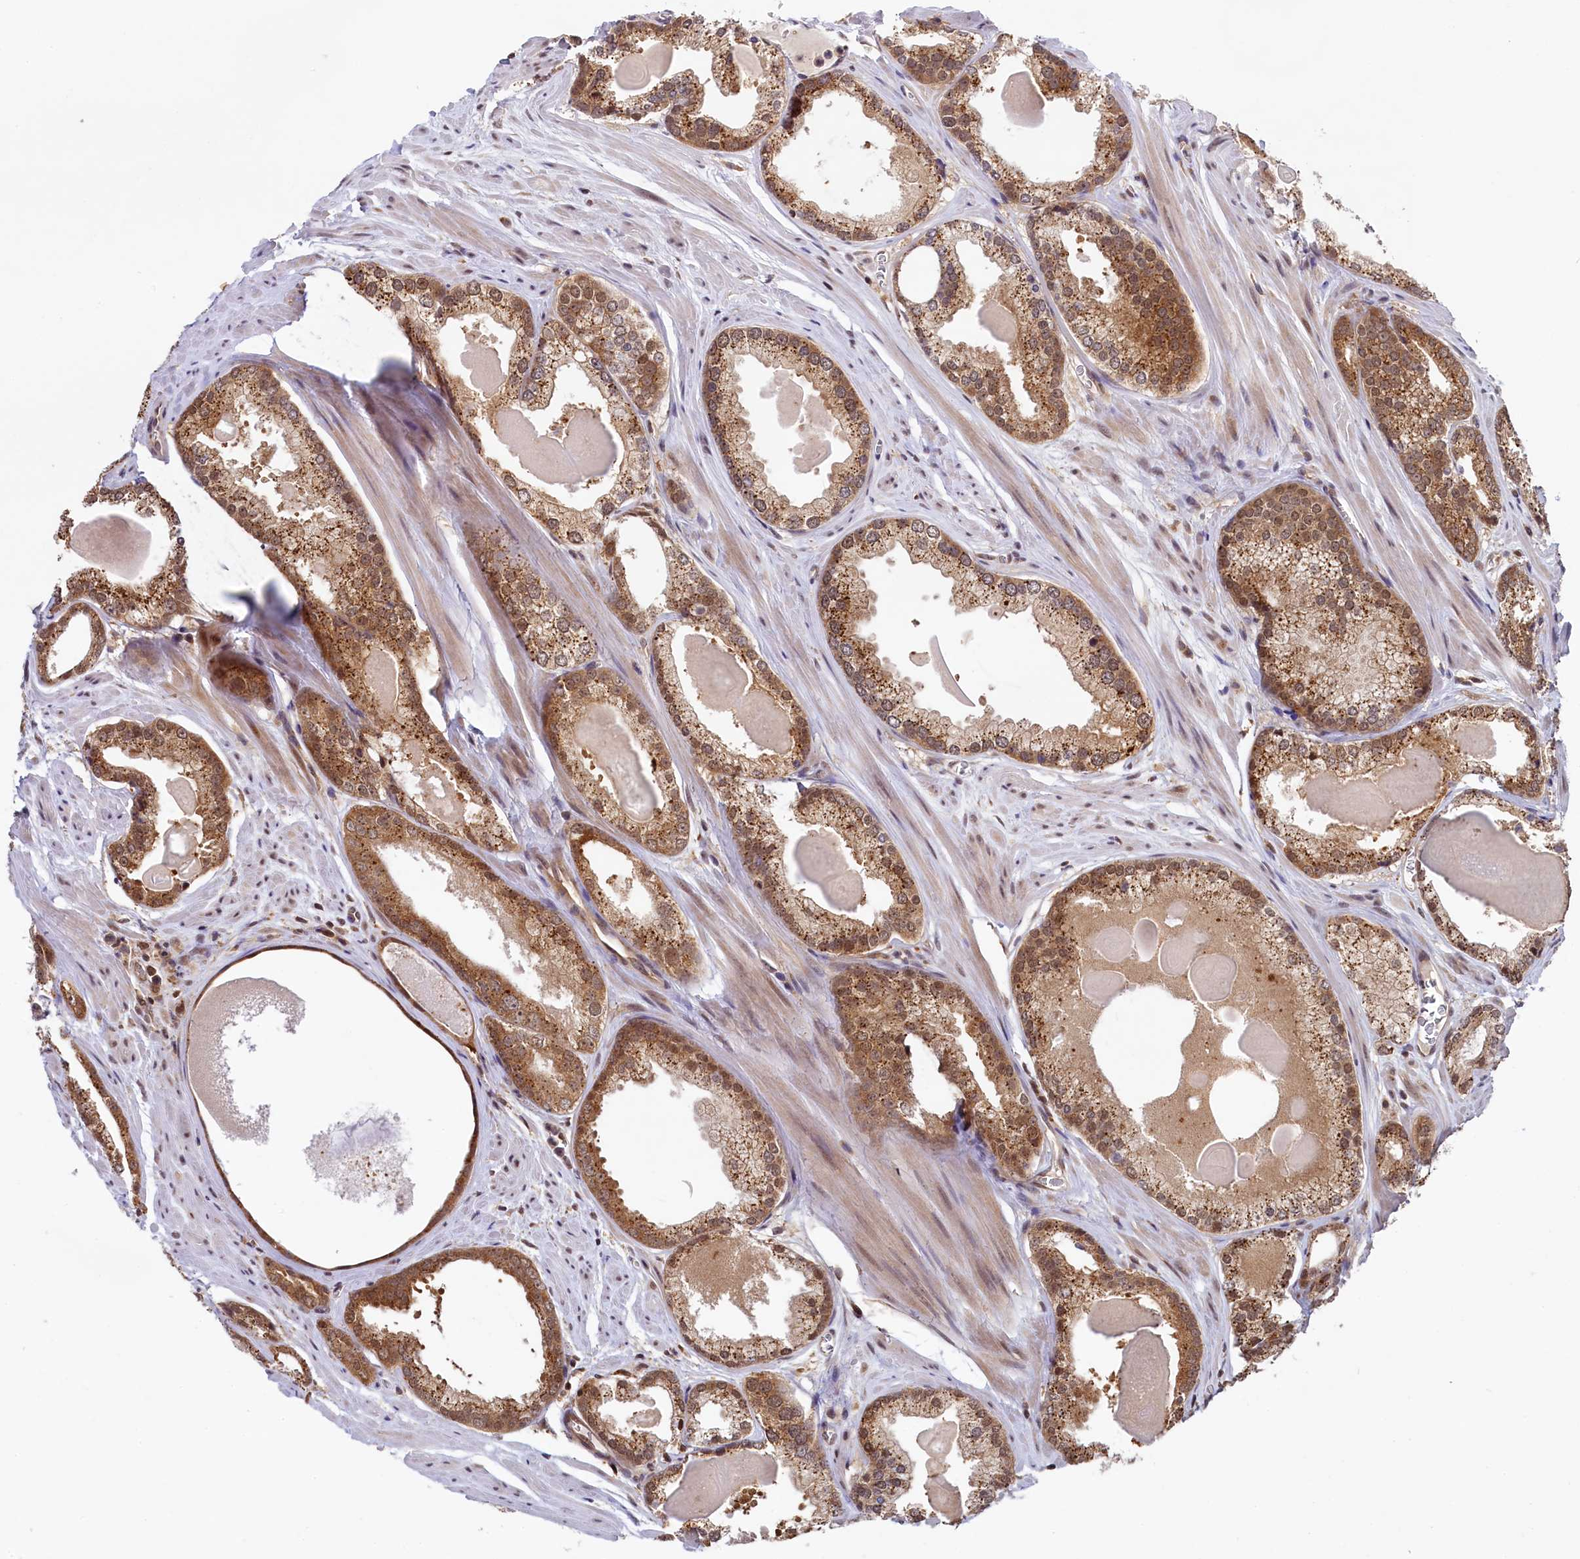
{"staining": {"intensity": "moderate", "quantity": ">75%", "location": "cytoplasmic/membranous"}, "tissue": "prostate cancer", "cell_type": "Tumor cells", "image_type": "cancer", "snomed": [{"axis": "morphology", "description": "Adenocarcinoma, Low grade"}, {"axis": "topography", "description": "Prostate"}], "caption": "This is an image of immunohistochemistry (IHC) staining of prostate cancer (adenocarcinoma (low-grade)), which shows moderate positivity in the cytoplasmic/membranous of tumor cells.", "gene": "SLC7A6OS", "patient": {"sex": "male", "age": 54}}